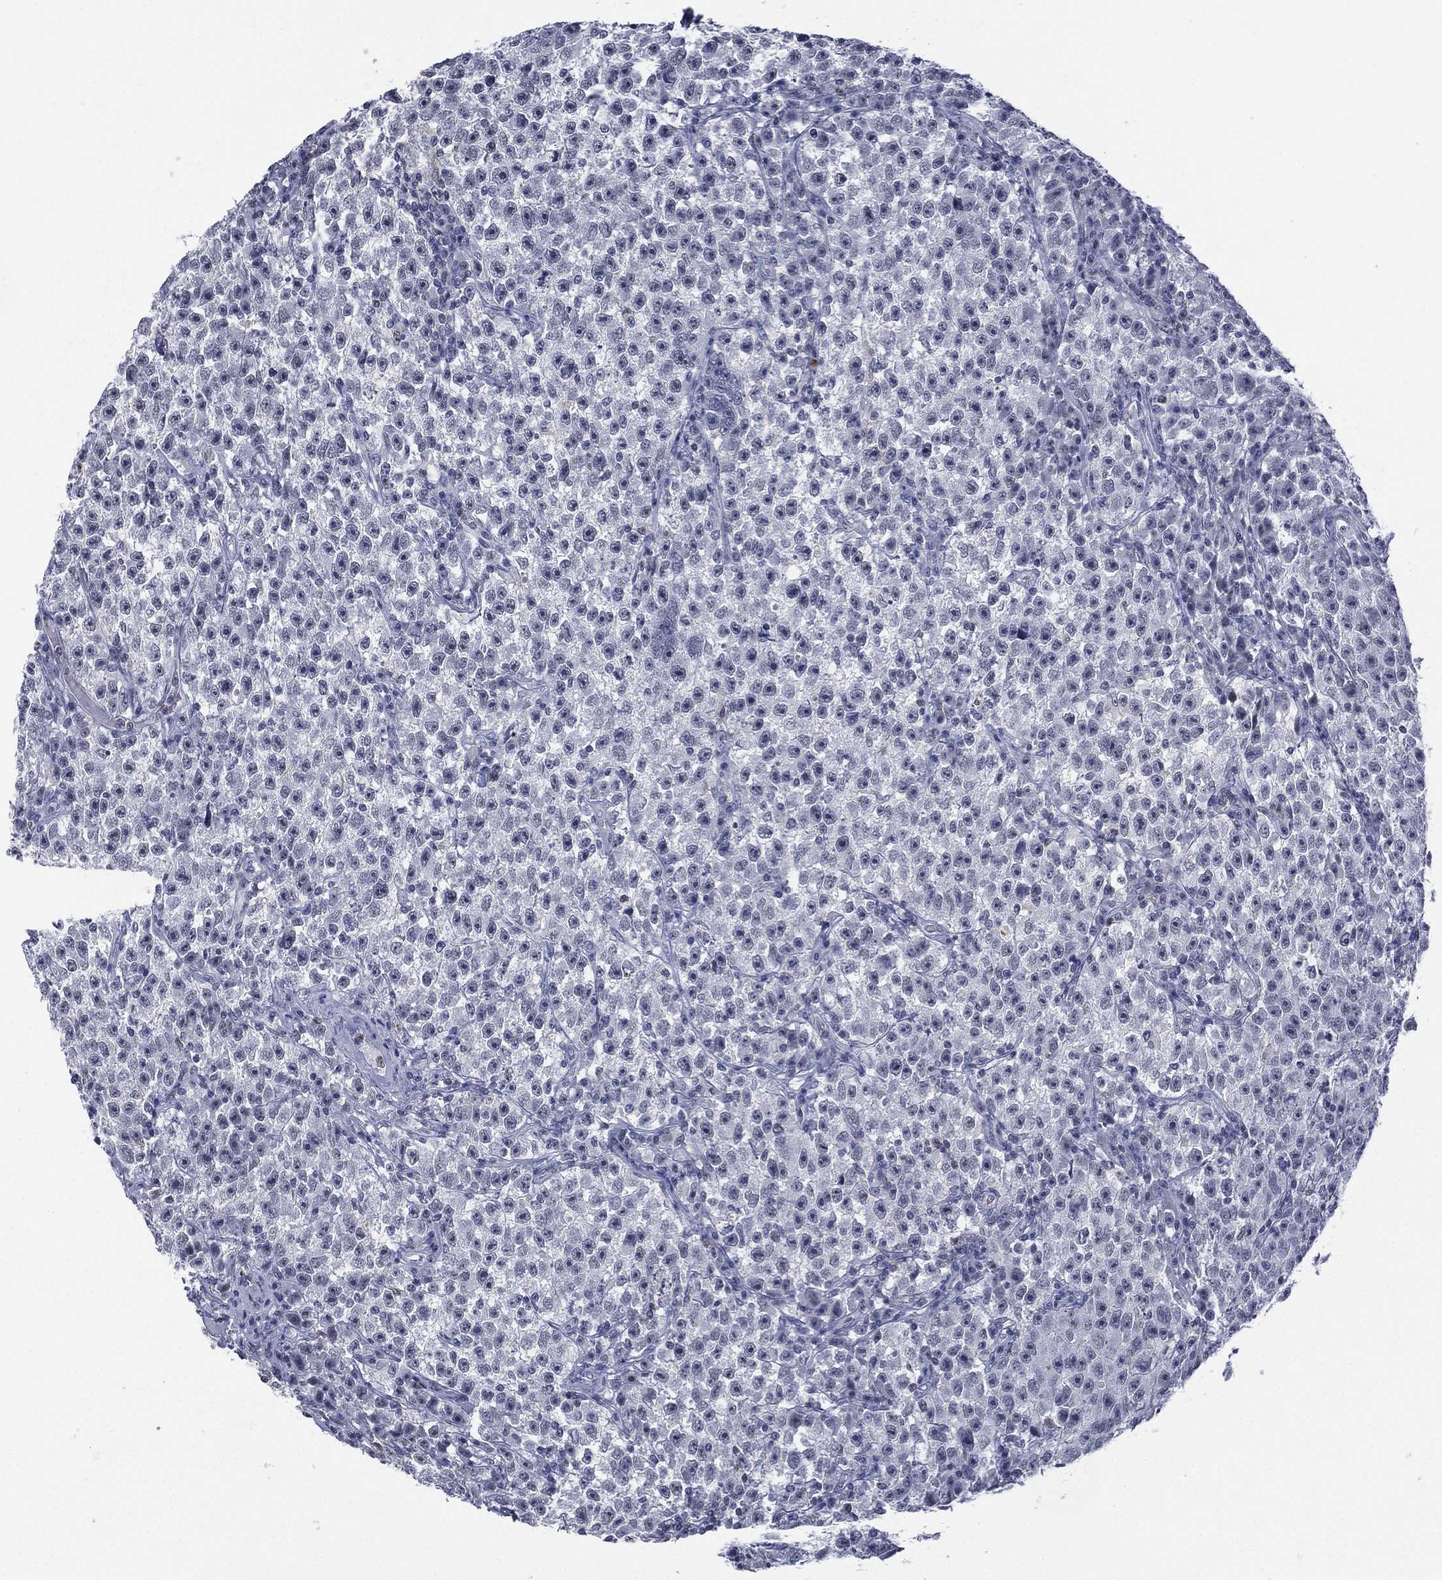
{"staining": {"intensity": "negative", "quantity": "none", "location": "none"}, "tissue": "testis cancer", "cell_type": "Tumor cells", "image_type": "cancer", "snomed": [{"axis": "morphology", "description": "Seminoma, NOS"}, {"axis": "topography", "description": "Testis"}], "caption": "Immunohistochemistry image of neoplastic tissue: human testis seminoma stained with DAB (3,3'-diaminobenzidine) demonstrates no significant protein positivity in tumor cells. (DAB IHC with hematoxylin counter stain).", "gene": "ZNF711", "patient": {"sex": "male", "age": 22}}